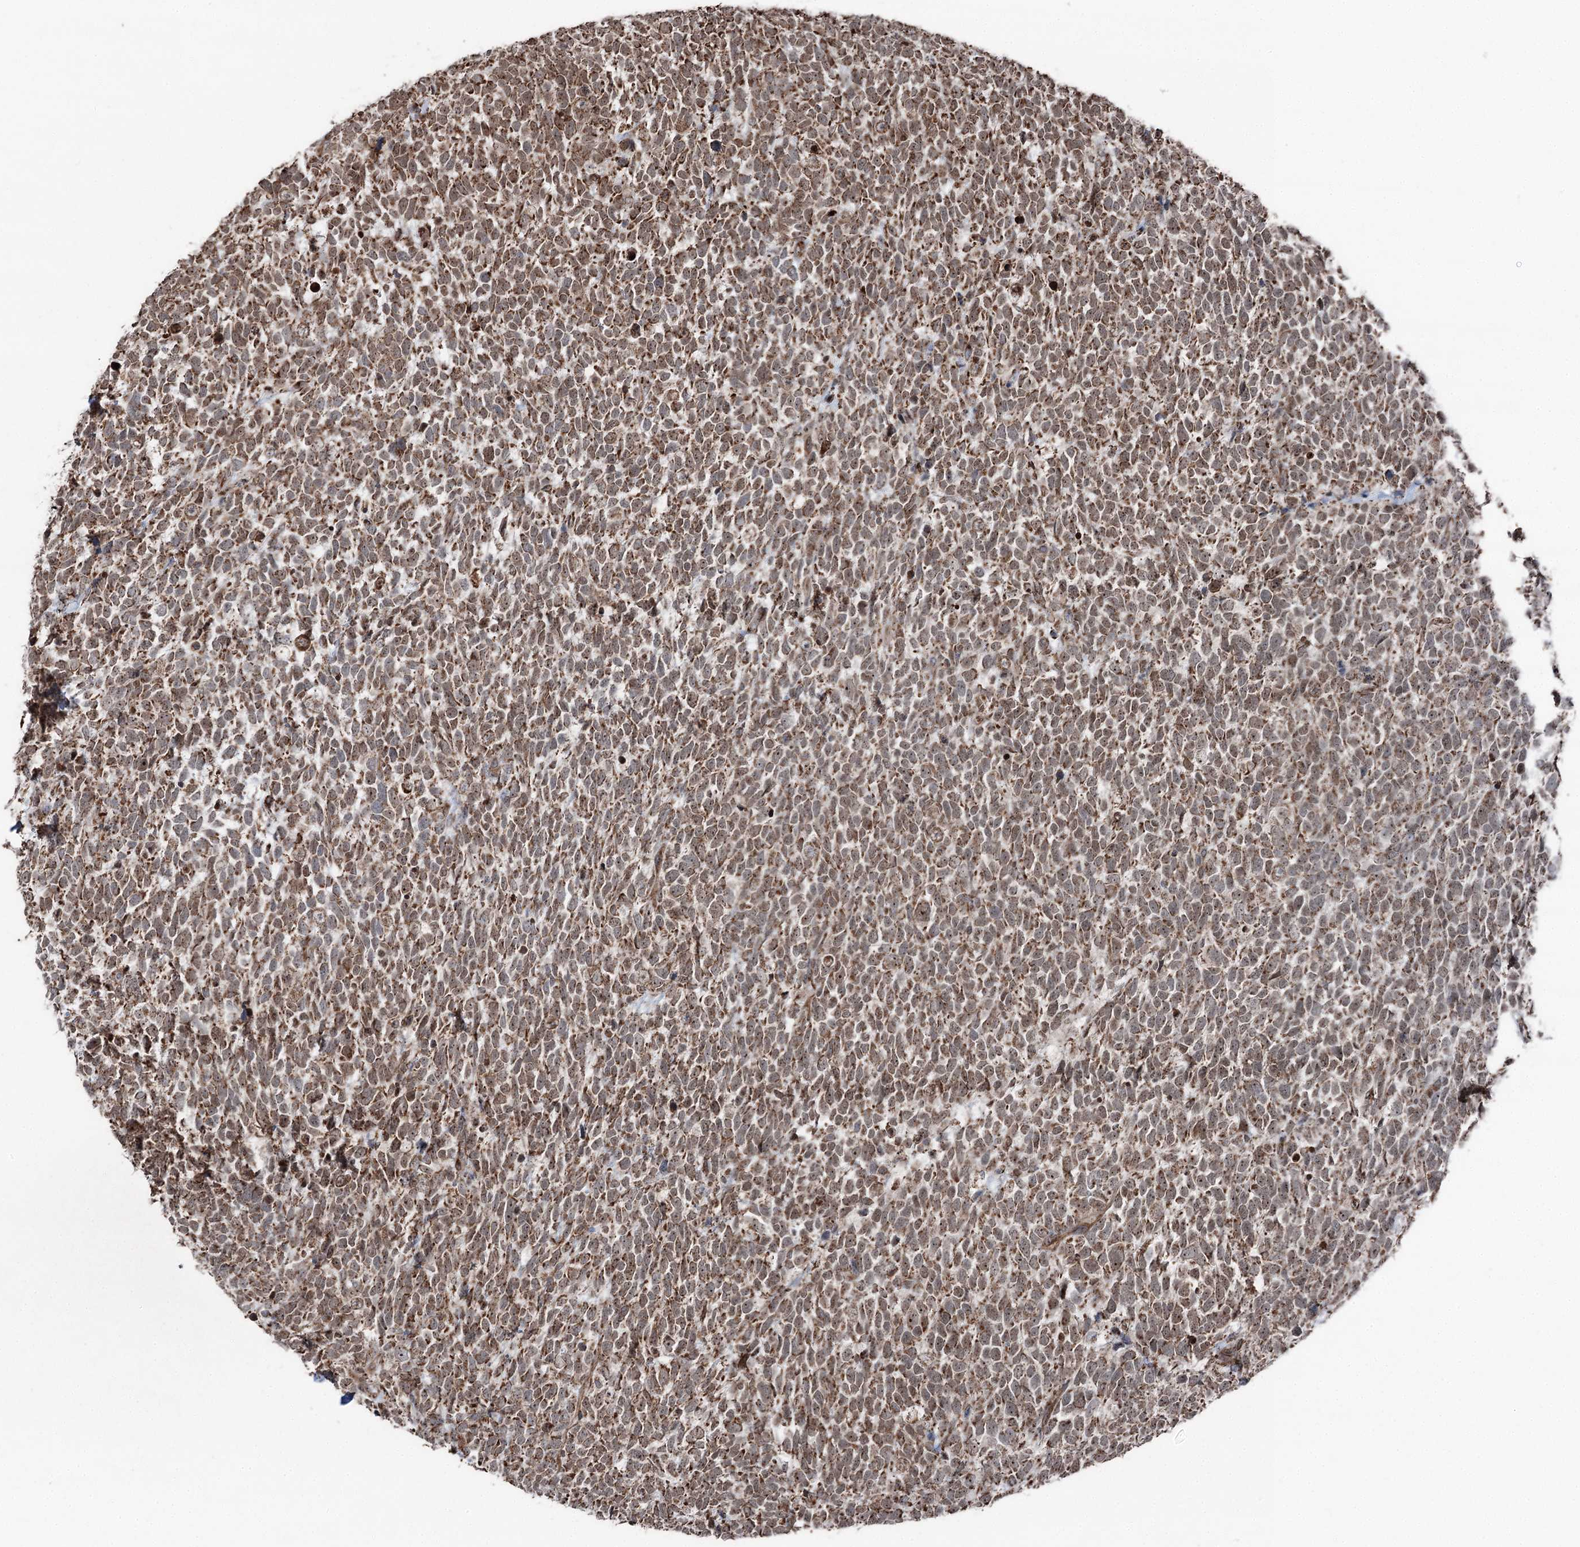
{"staining": {"intensity": "moderate", "quantity": ">75%", "location": "cytoplasmic/membranous"}, "tissue": "urothelial cancer", "cell_type": "Tumor cells", "image_type": "cancer", "snomed": [{"axis": "morphology", "description": "Urothelial carcinoma, High grade"}, {"axis": "topography", "description": "Urinary bladder"}], "caption": "Brown immunohistochemical staining in urothelial cancer demonstrates moderate cytoplasmic/membranous positivity in approximately >75% of tumor cells.", "gene": "STEEP1", "patient": {"sex": "female", "age": 82}}